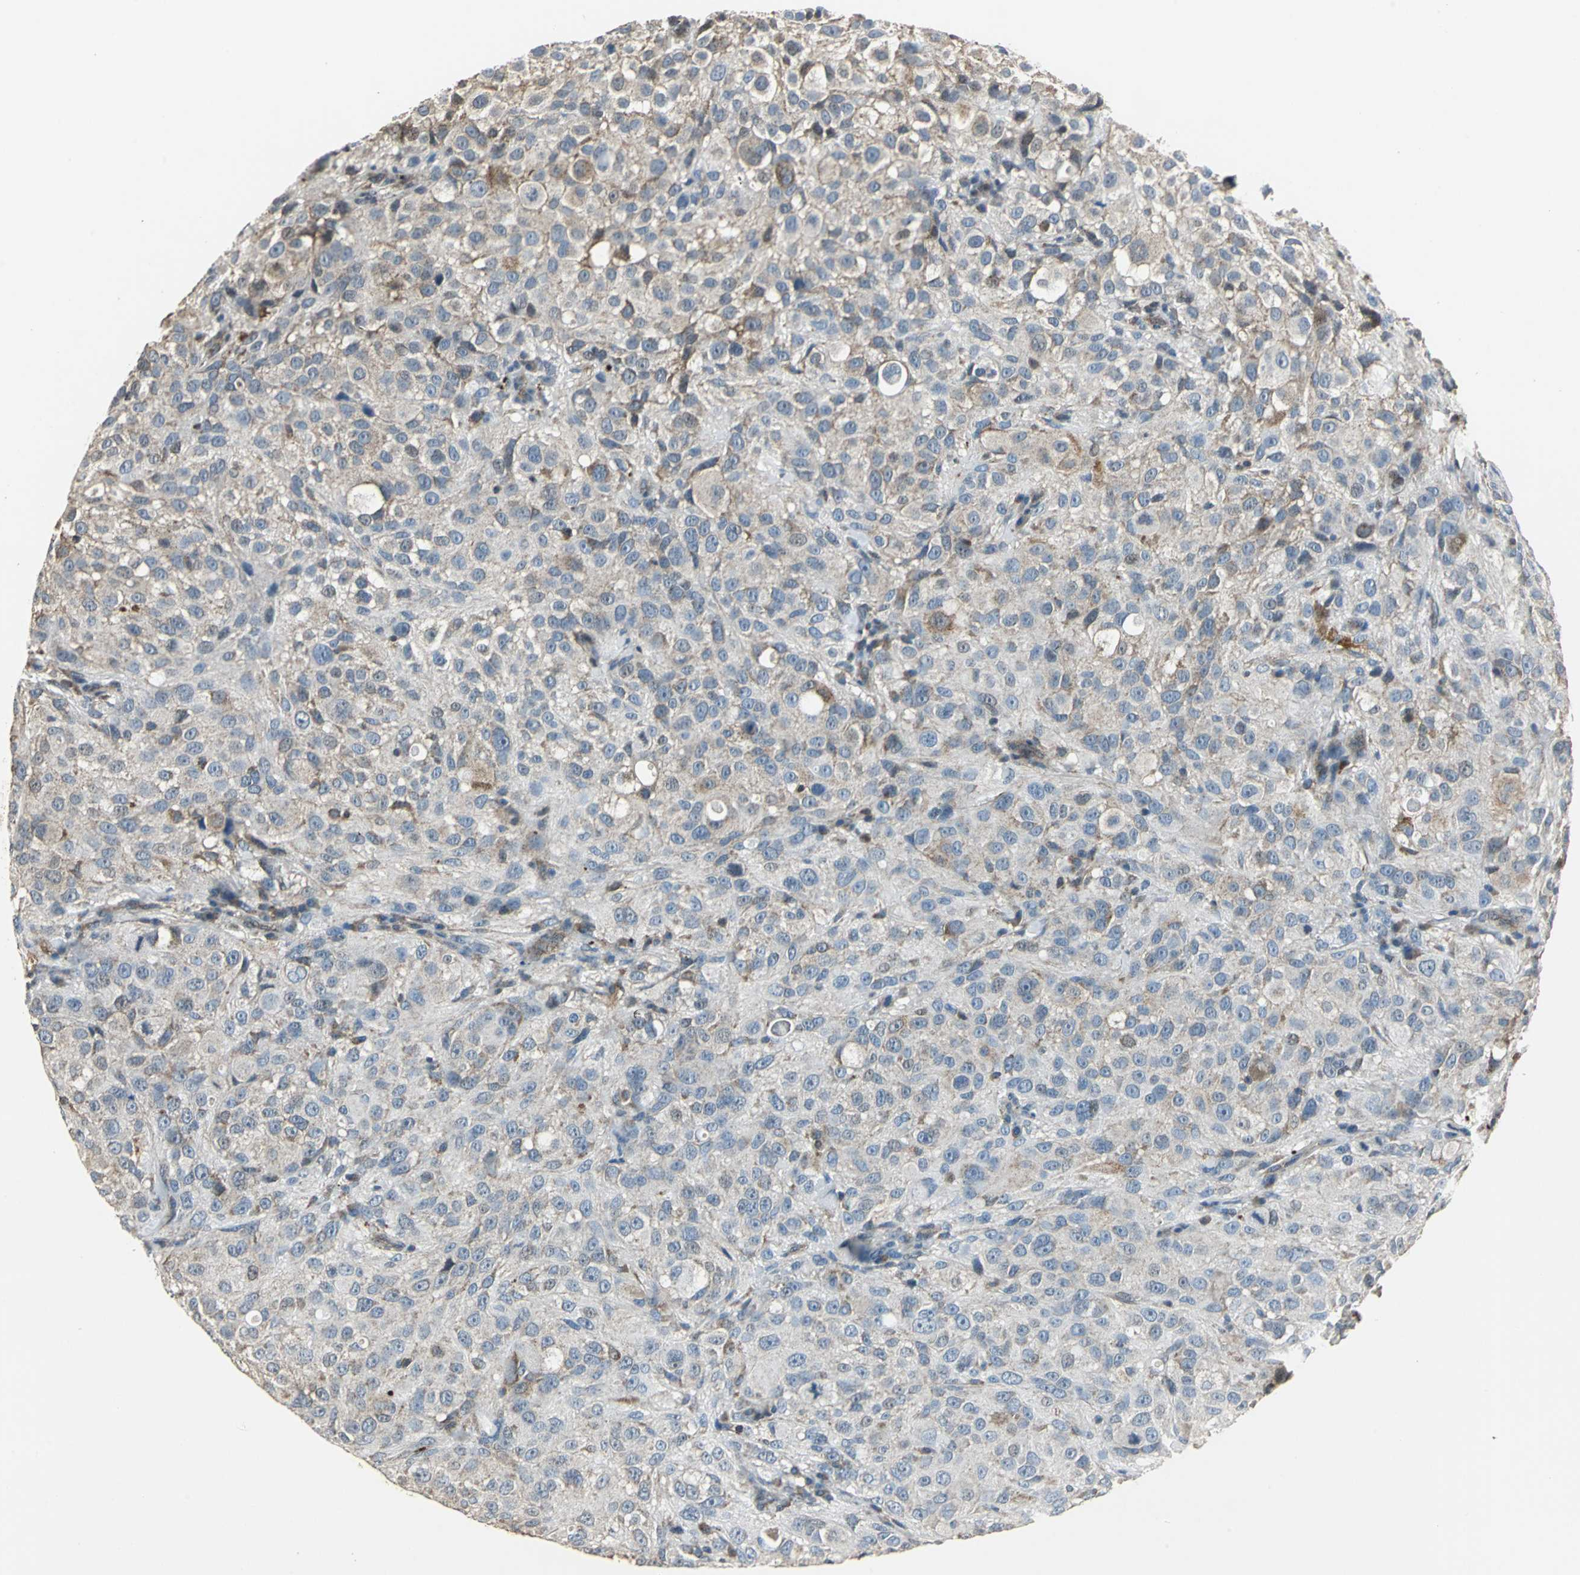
{"staining": {"intensity": "negative", "quantity": "none", "location": "none"}, "tissue": "melanoma", "cell_type": "Tumor cells", "image_type": "cancer", "snomed": [{"axis": "morphology", "description": "Necrosis, NOS"}, {"axis": "morphology", "description": "Malignant melanoma, NOS"}, {"axis": "topography", "description": "Skin"}], "caption": "Melanoma was stained to show a protein in brown. There is no significant expression in tumor cells.", "gene": "DNAJB4", "patient": {"sex": "female", "age": 87}}